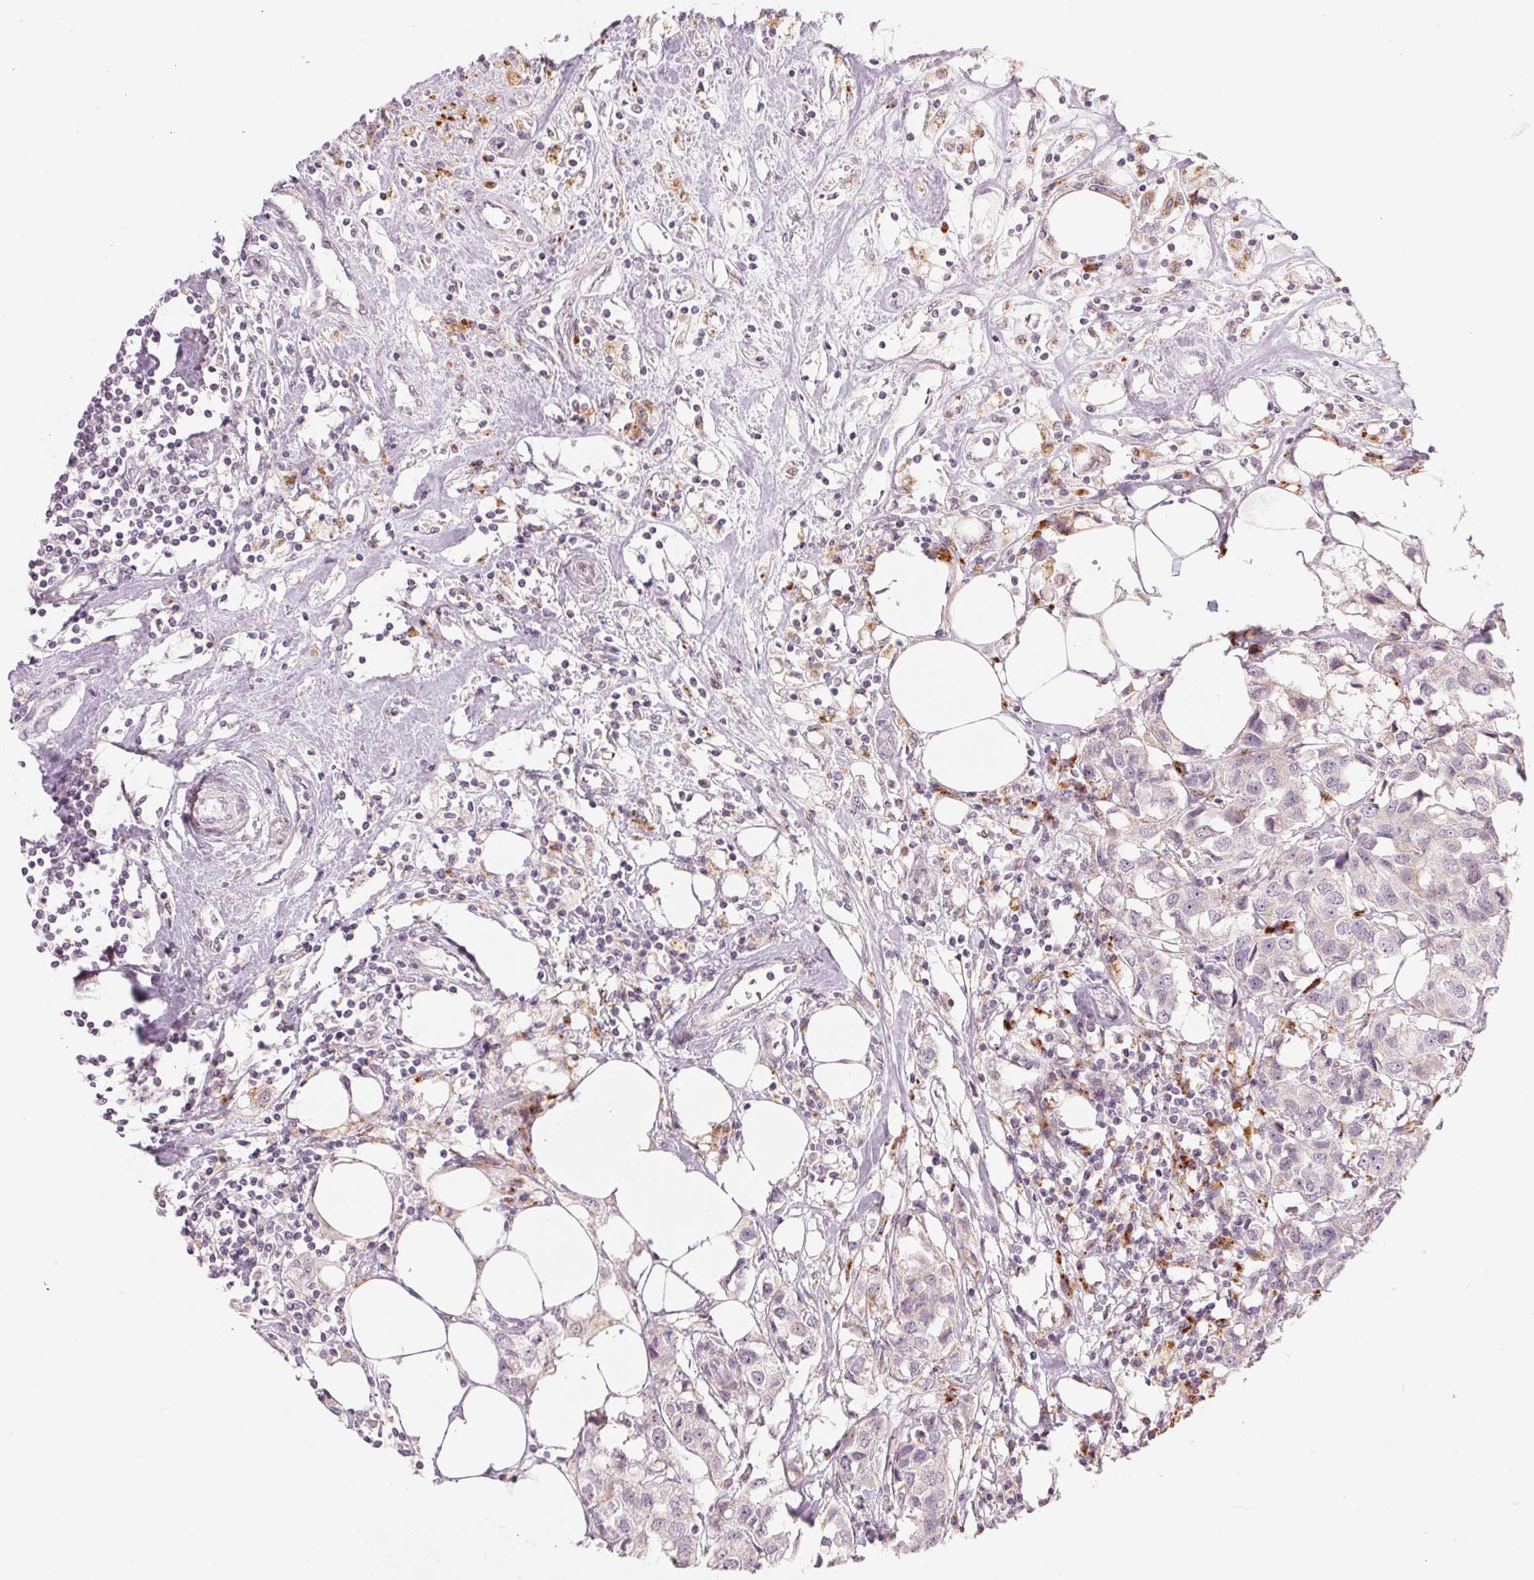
{"staining": {"intensity": "negative", "quantity": "none", "location": "none"}, "tissue": "breast cancer", "cell_type": "Tumor cells", "image_type": "cancer", "snomed": [{"axis": "morphology", "description": "Duct carcinoma"}, {"axis": "topography", "description": "Breast"}], "caption": "Immunohistochemistry histopathology image of neoplastic tissue: intraductal carcinoma (breast) stained with DAB (3,3'-diaminobenzidine) exhibits no significant protein staining in tumor cells. Brightfield microscopy of IHC stained with DAB (brown) and hematoxylin (blue), captured at high magnification.", "gene": "ARHGAP32", "patient": {"sex": "female", "age": 80}}